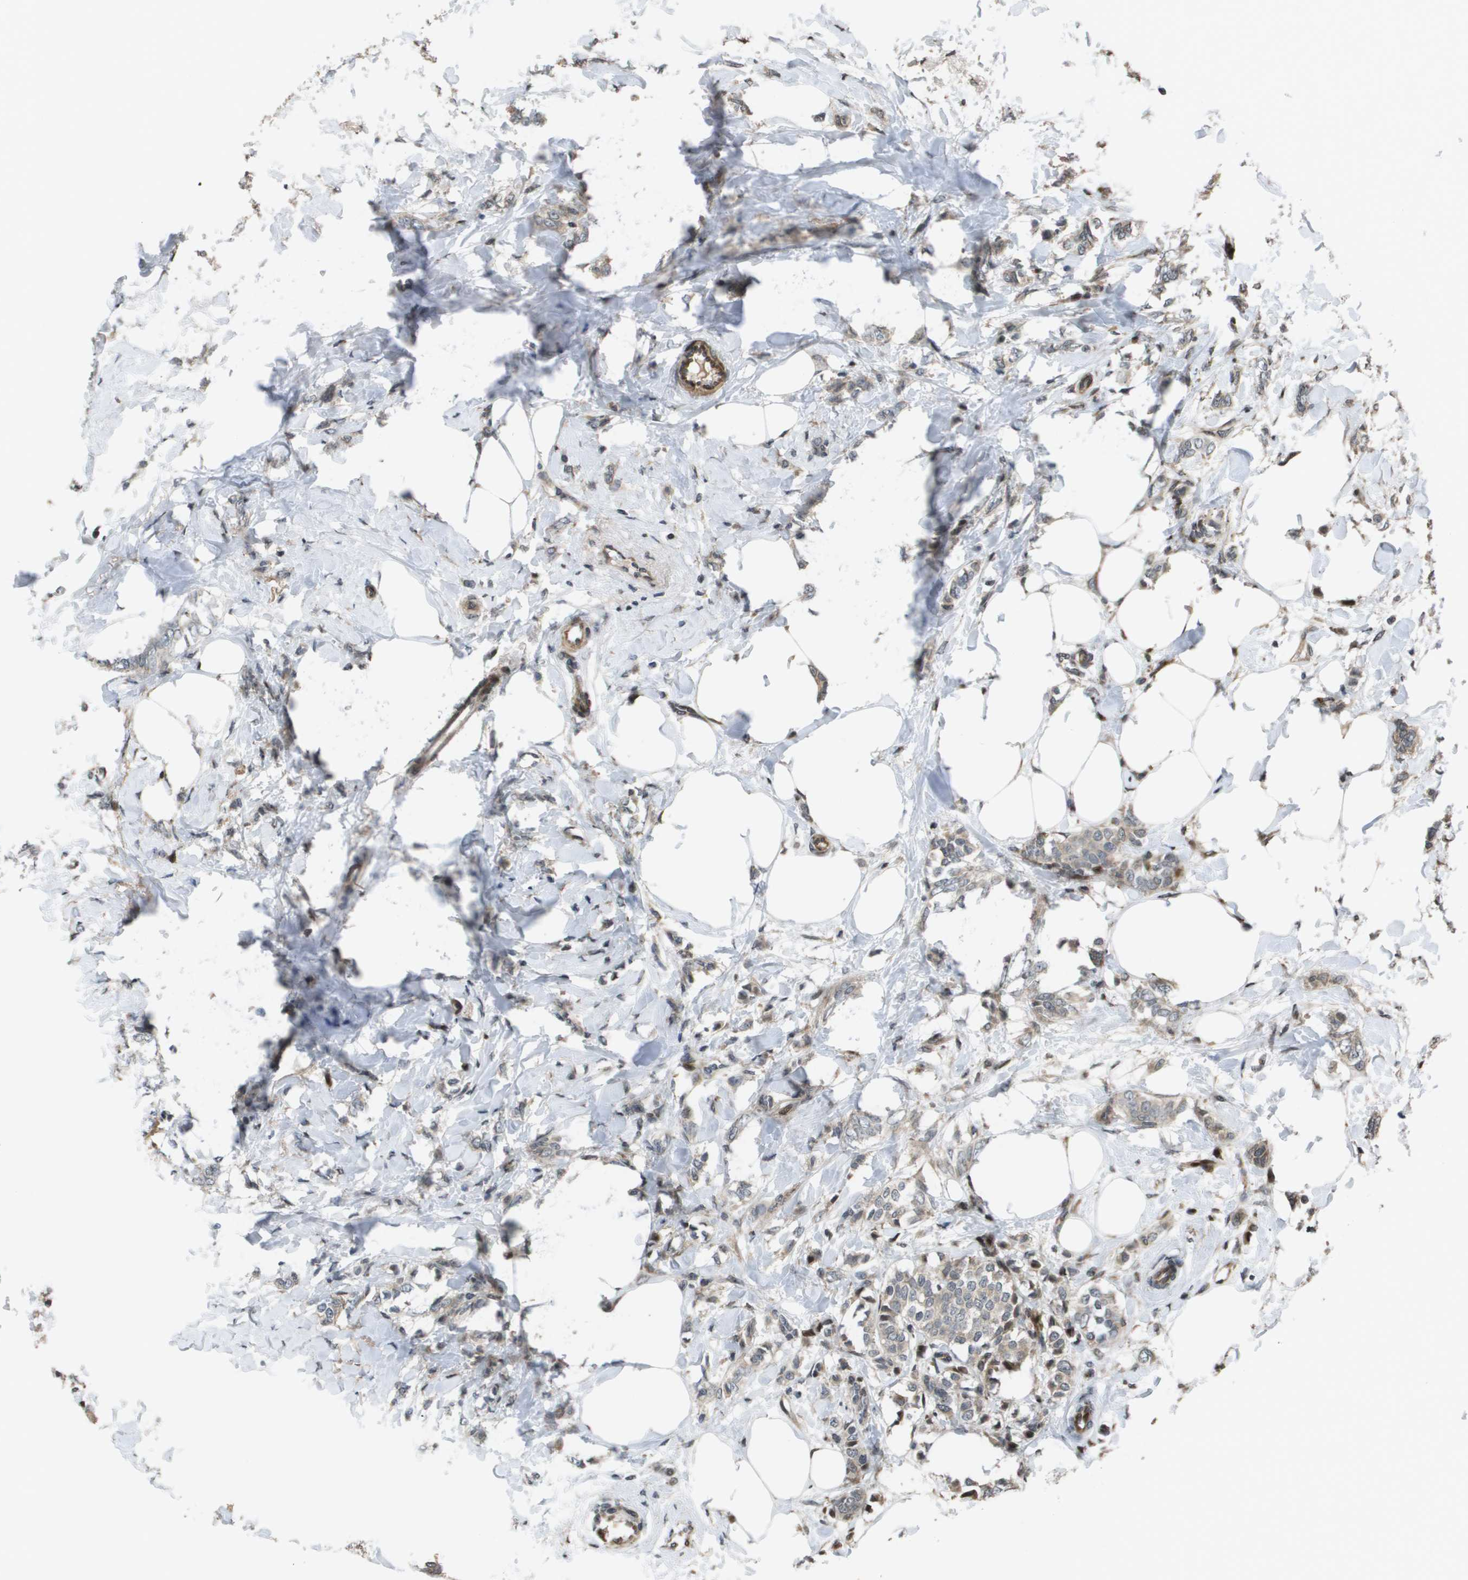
{"staining": {"intensity": "weak", "quantity": ">75%", "location": "cytoplasmic/membranous"}, "tissue": "breast cancer", "cell_type": "Tumor cells", "image_type": "cancer", "snomed": [{"axis": "morphology", "description": "Lobular carcinoma, in situ"}, {"axis": "morphology", "description": "Lobular carcinoma"}, {"axis": "topography", "description": "Breast"}], "caption": "The photomicrograph shows immunohistochemical staining of lobular carcinoma (breast). There is weak cytoplasmic/membranous expression is appreciated in about >75% of tumor cells.", "gene": "AXIN2", "patient": {"sex": "female", "age": 41}}